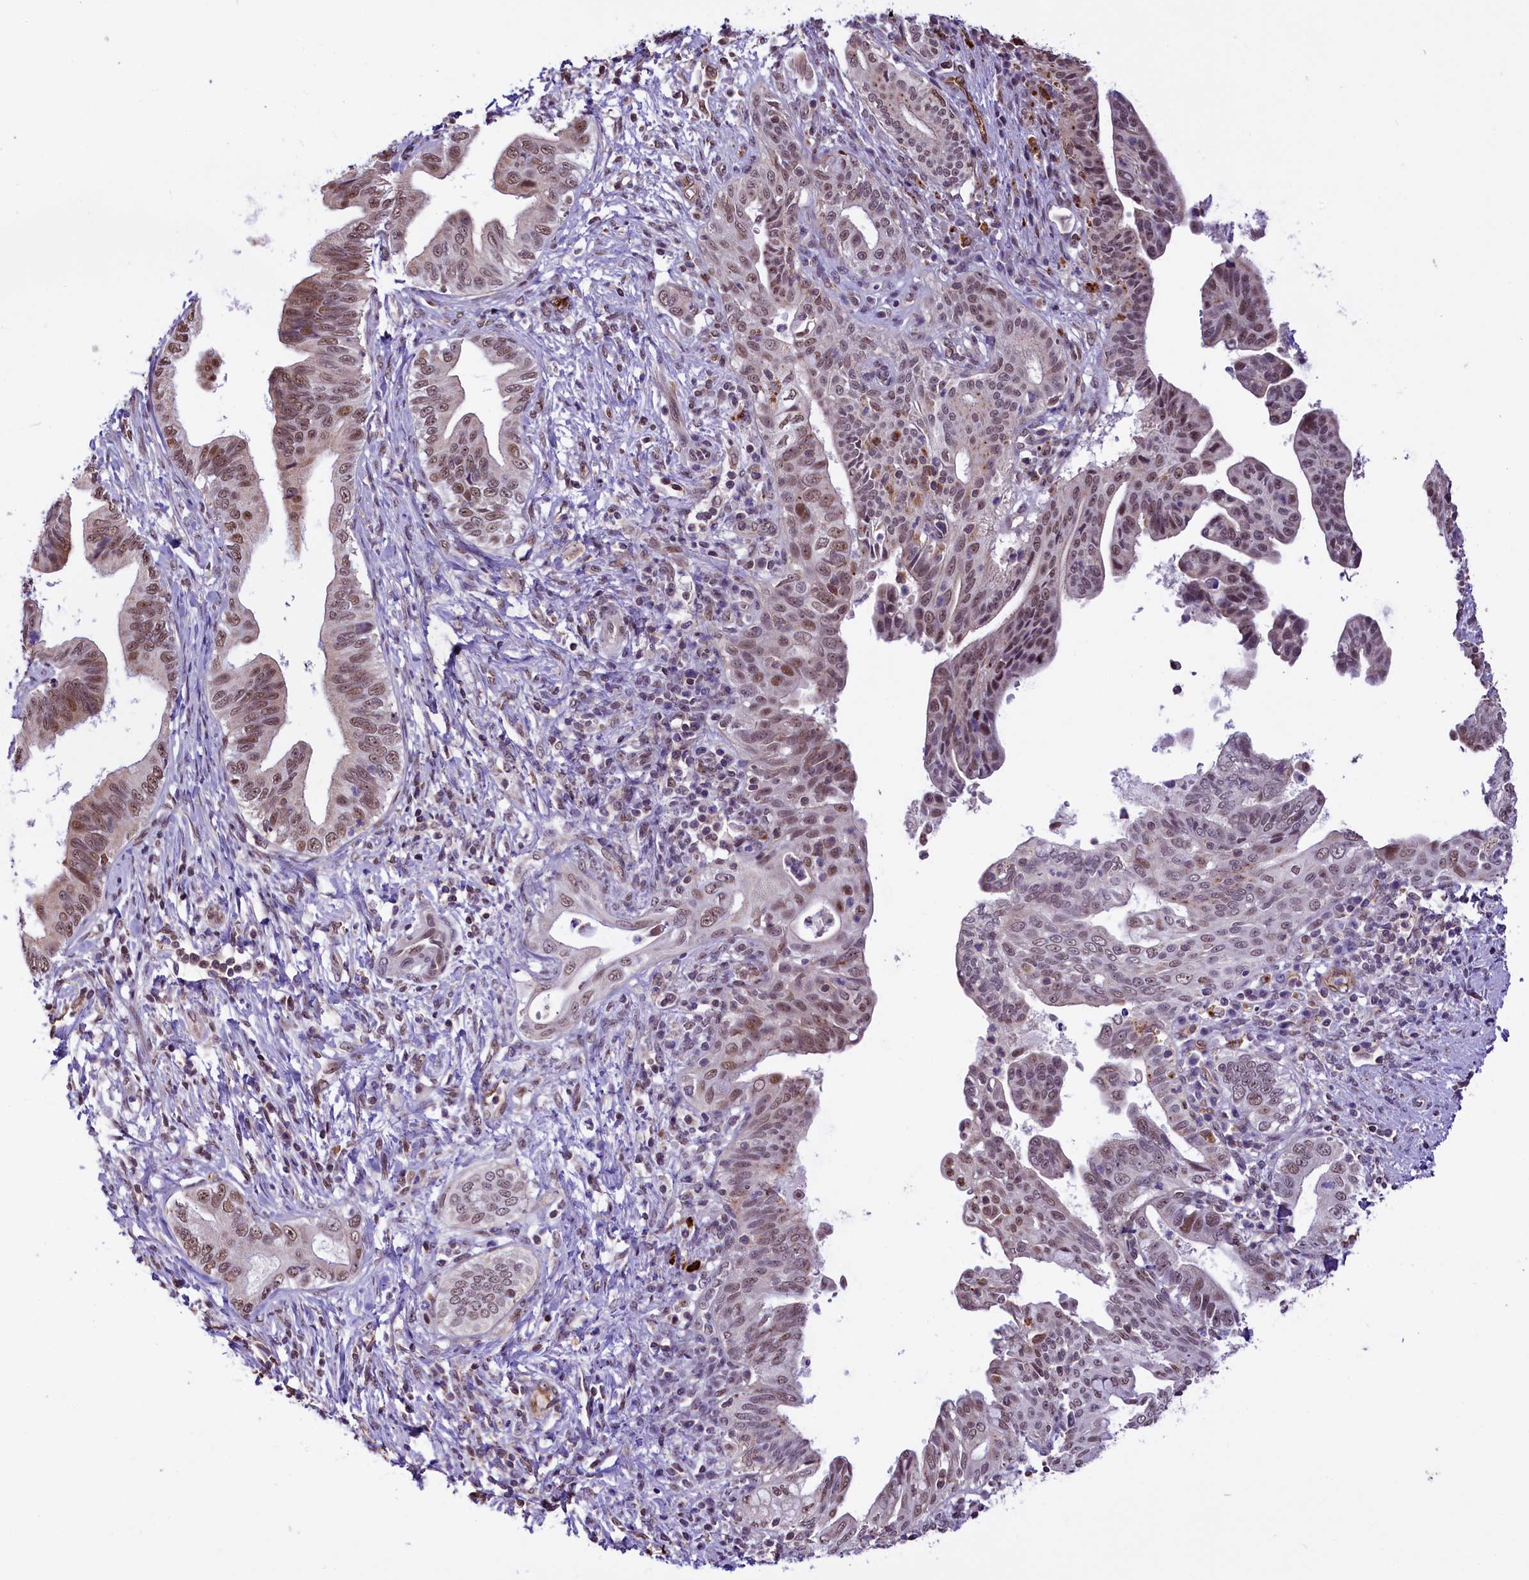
{"staining": {"intensity": "moderate", "quantity": "25%-75%", "location": "nuclear"}, "tissue": "pancreatic cancer", "cell_type": "Tumor cells", "image_type": "cancer", "snomed": [{"axis": "morphology", "description": "Adenocarcinoma, NOS"}, {"axis": "topography", "description": "Pancreas"}], "caption": "The histopathology image shows a brown stain indicating the presence of a protein in the nuclear of tumor cells in adenocarcinoma (pancreatic).", "gene": "MRPL54", "patient": {"sex": "female", "age": 55}}